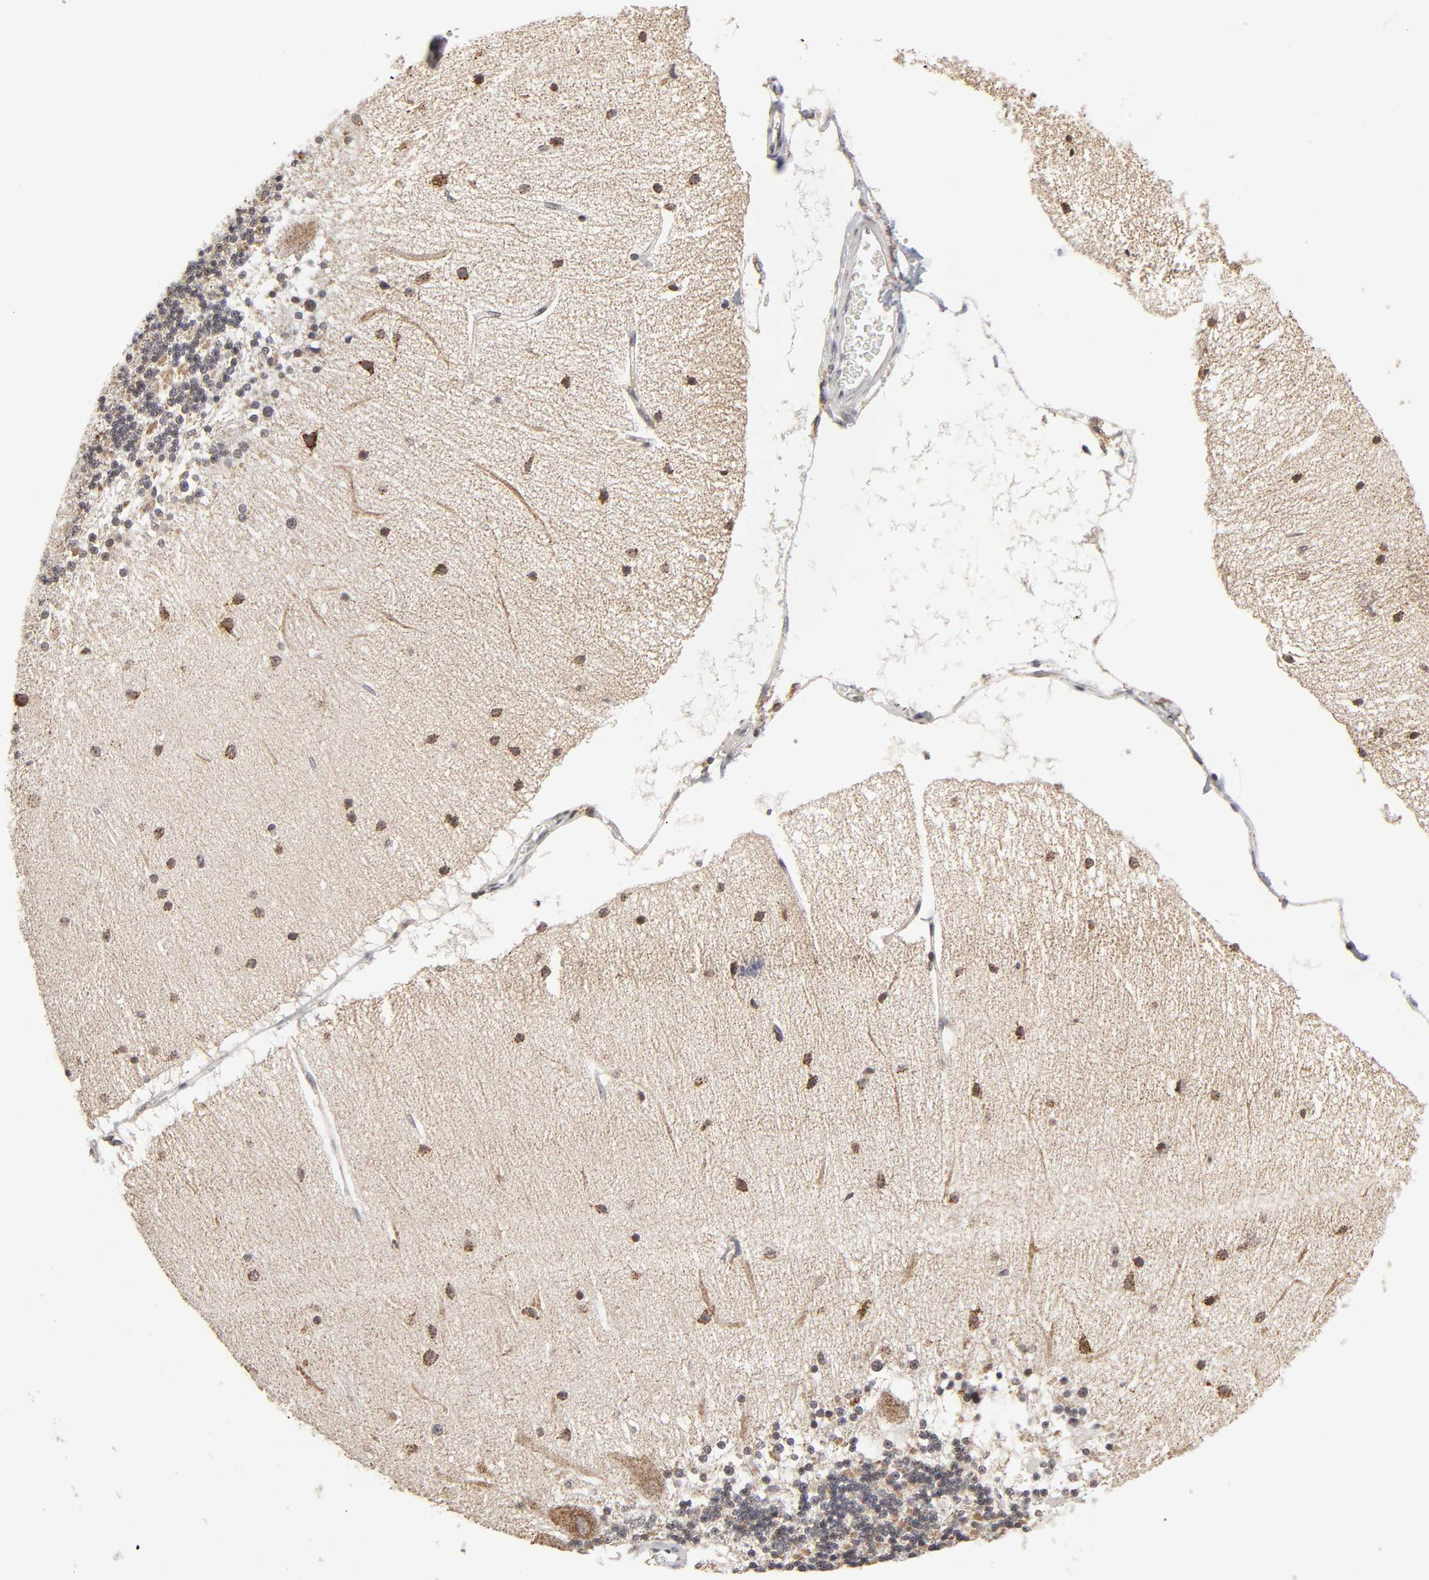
{"staining": {"intensity": "moderate", "quantity": "25%-75%", "location": "cytoplasmic/membranous"}, "tissue": "cerebellum", "cell_type": "Cells in granular layer", "image_type": "normal", "snomed": [{"axis": "morphology", "description": "Normal tissue, NOS"}, {"axis": "topography", "description": "Cerebellum"}], "caption": "A histopathology image of cerebellum stained for a protein demonstrates moderate cytoplasmic/membranous brown staining in cells in granular layer. Using DAB (brown) and hematoxylin (blue) stains, captured at high magnification using brightfield microscopy.", "gene": "AUH", "patient": {"sex": "female", "age": 54}}